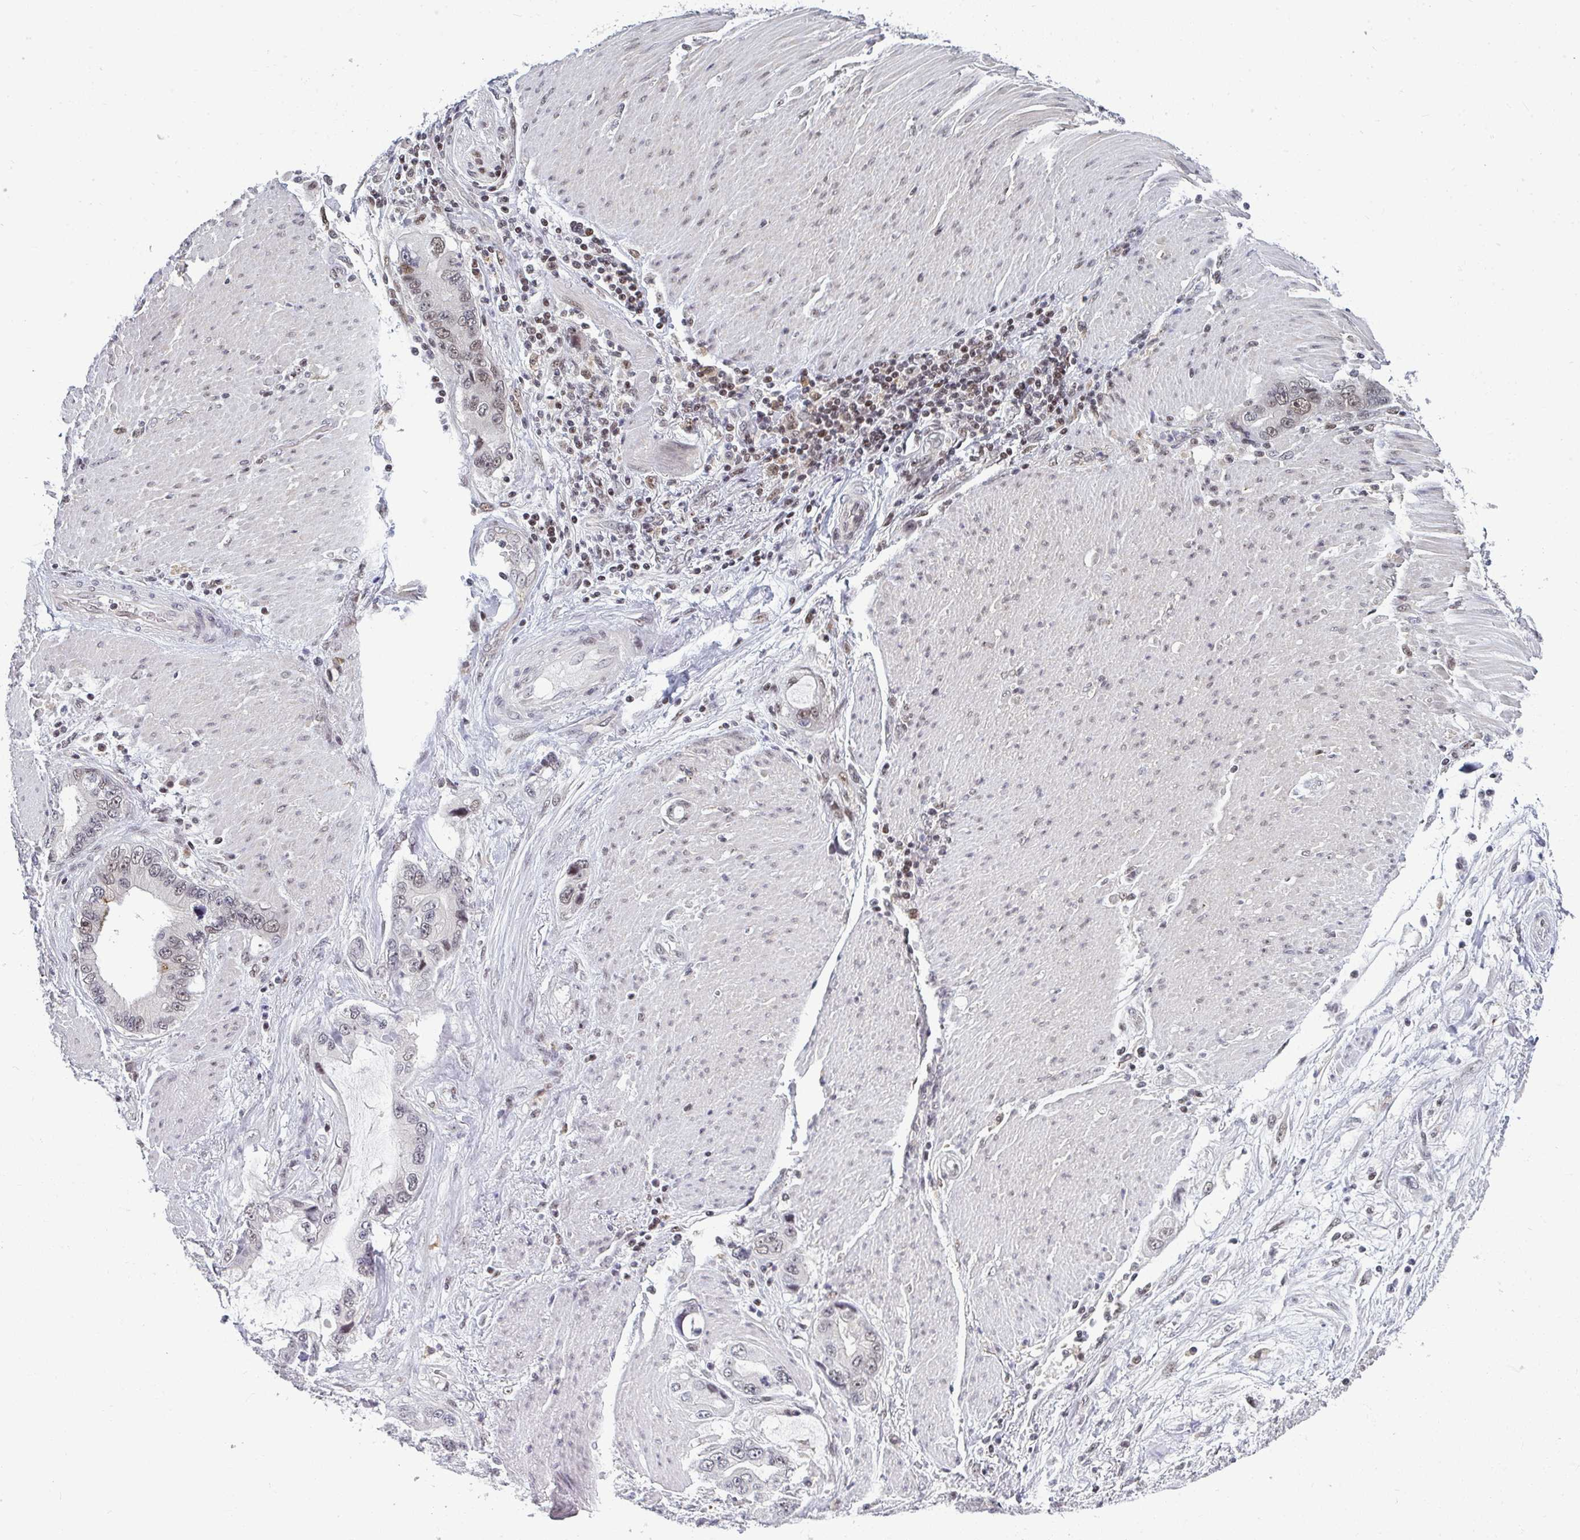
{"staining": {"intensity": "negative", "quantity": "none", "location": "none"}, "tissue": "stomach cancer", "cell_type": "Tumor cells", "image_type": "cancer", "snomed": [{"axis": "morphology", "description": "Adenocarcinoma, NOS"}, {"axis": "topography", "description": "Pancreas"}, {"axis": "topography", "description": "Stomach, upper"}], "caption": "The histopathology image reveals no staining of tumor cells in stomach adenocarcinoma.", "gene": "ATF1", "patient": {"sex": "male", "age": 77}}